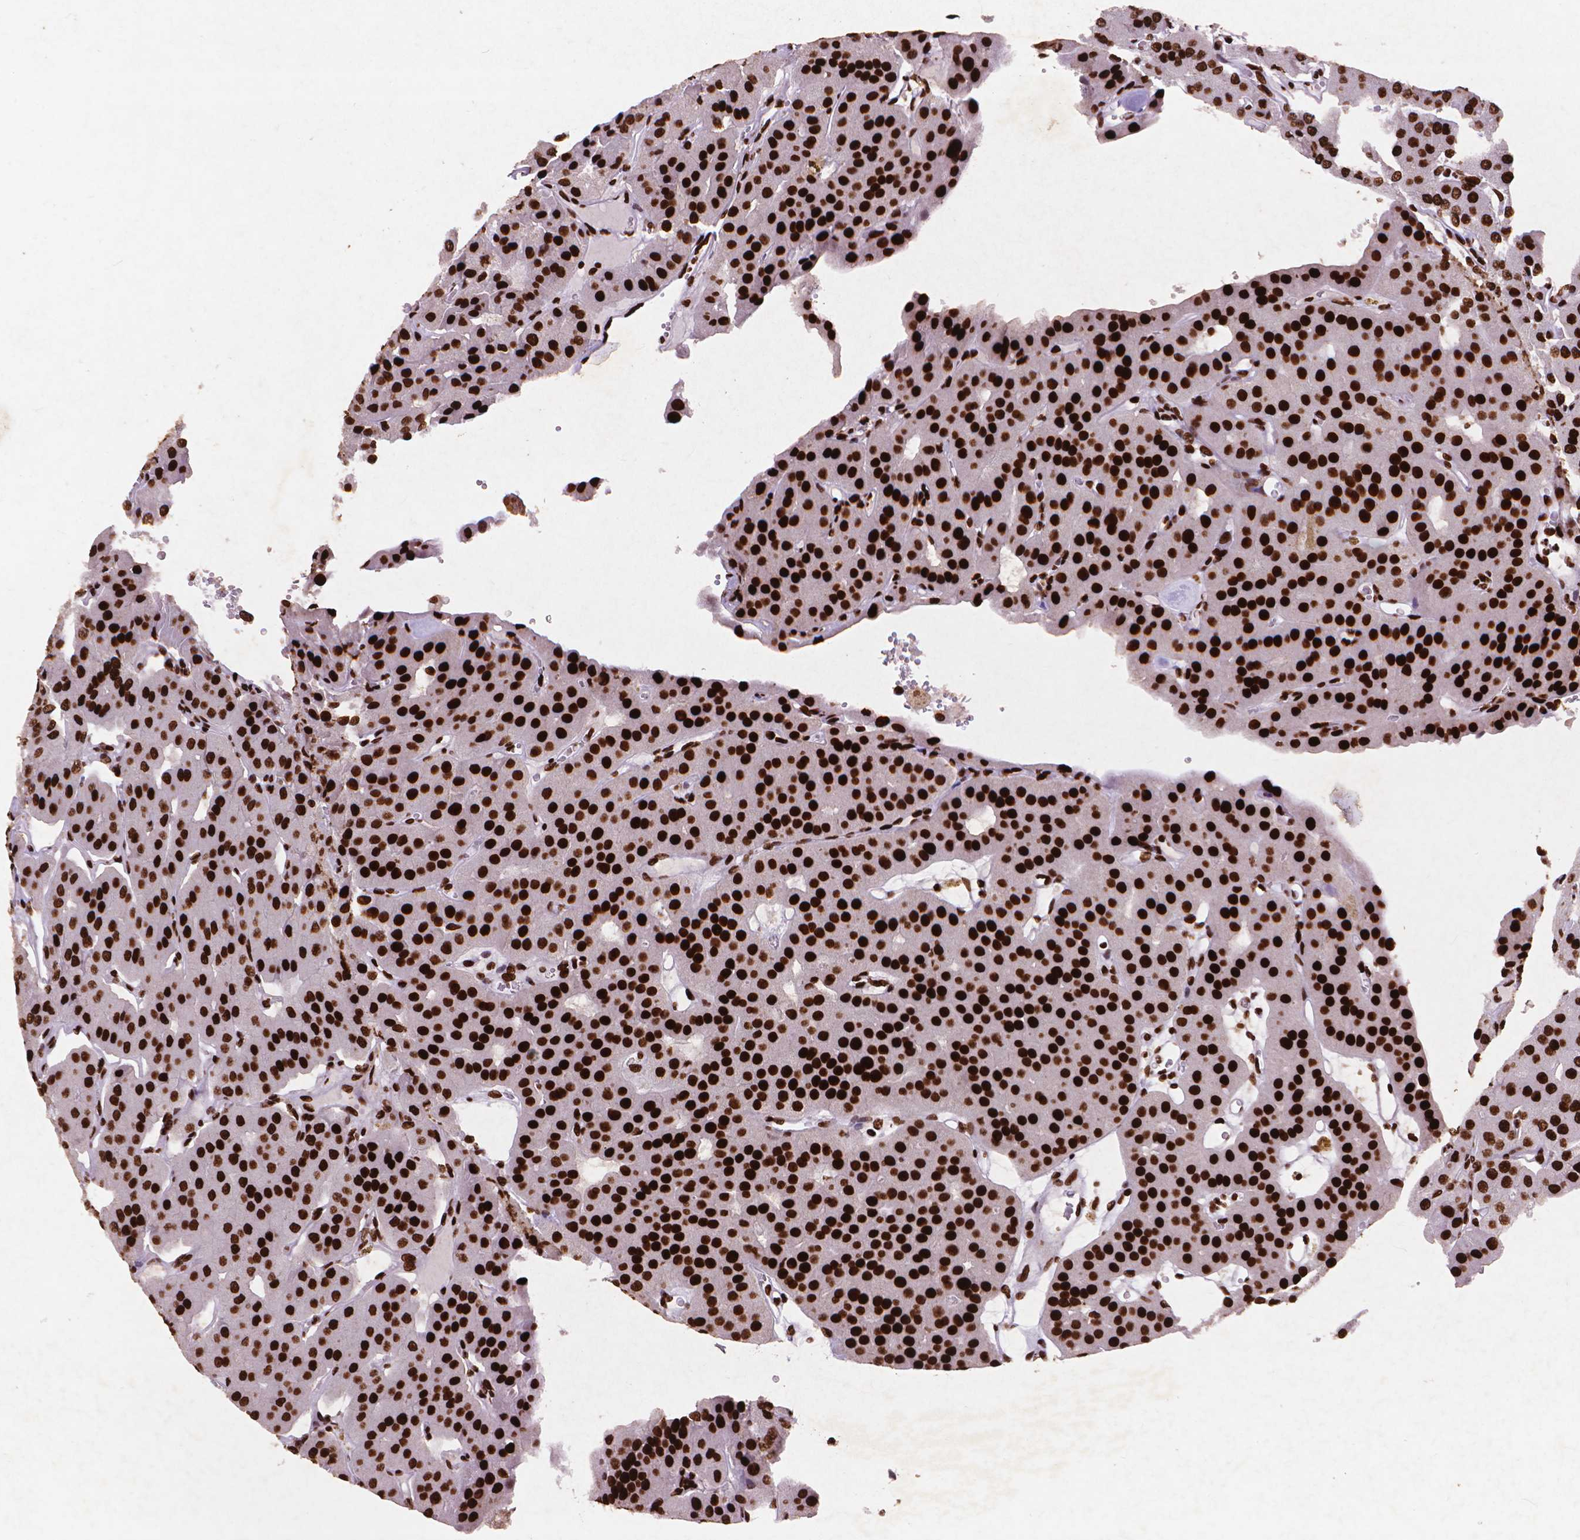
{"staining": {"intensity": "strong", "quantity": ">75%", "location": "nuclear"}, "tissue": "parathyroid gland", "cell_type": "Glandular cells", "image_type": "normal", "snomed": [{"axis": "morphology", "description": "Normal tissue, NOS"}, {"axis": "morphology", "description": "Adenoma, NOS"}, {"axis": "topography", "description": "Parathyroid gland"}], "caption": "An immunohistochemistry photomicrograph of unremarkable tissue is shown. Protein staining in brown highlights strong nuclear positivity in parathyroid gland within glandular cells. The protein is stained brown, and the nuclei are stained in blue (DAB IHC with brightfield microscopy, high magnification).", "gene": "CITED2", "patient": {"sex": "female", "age": 86}}